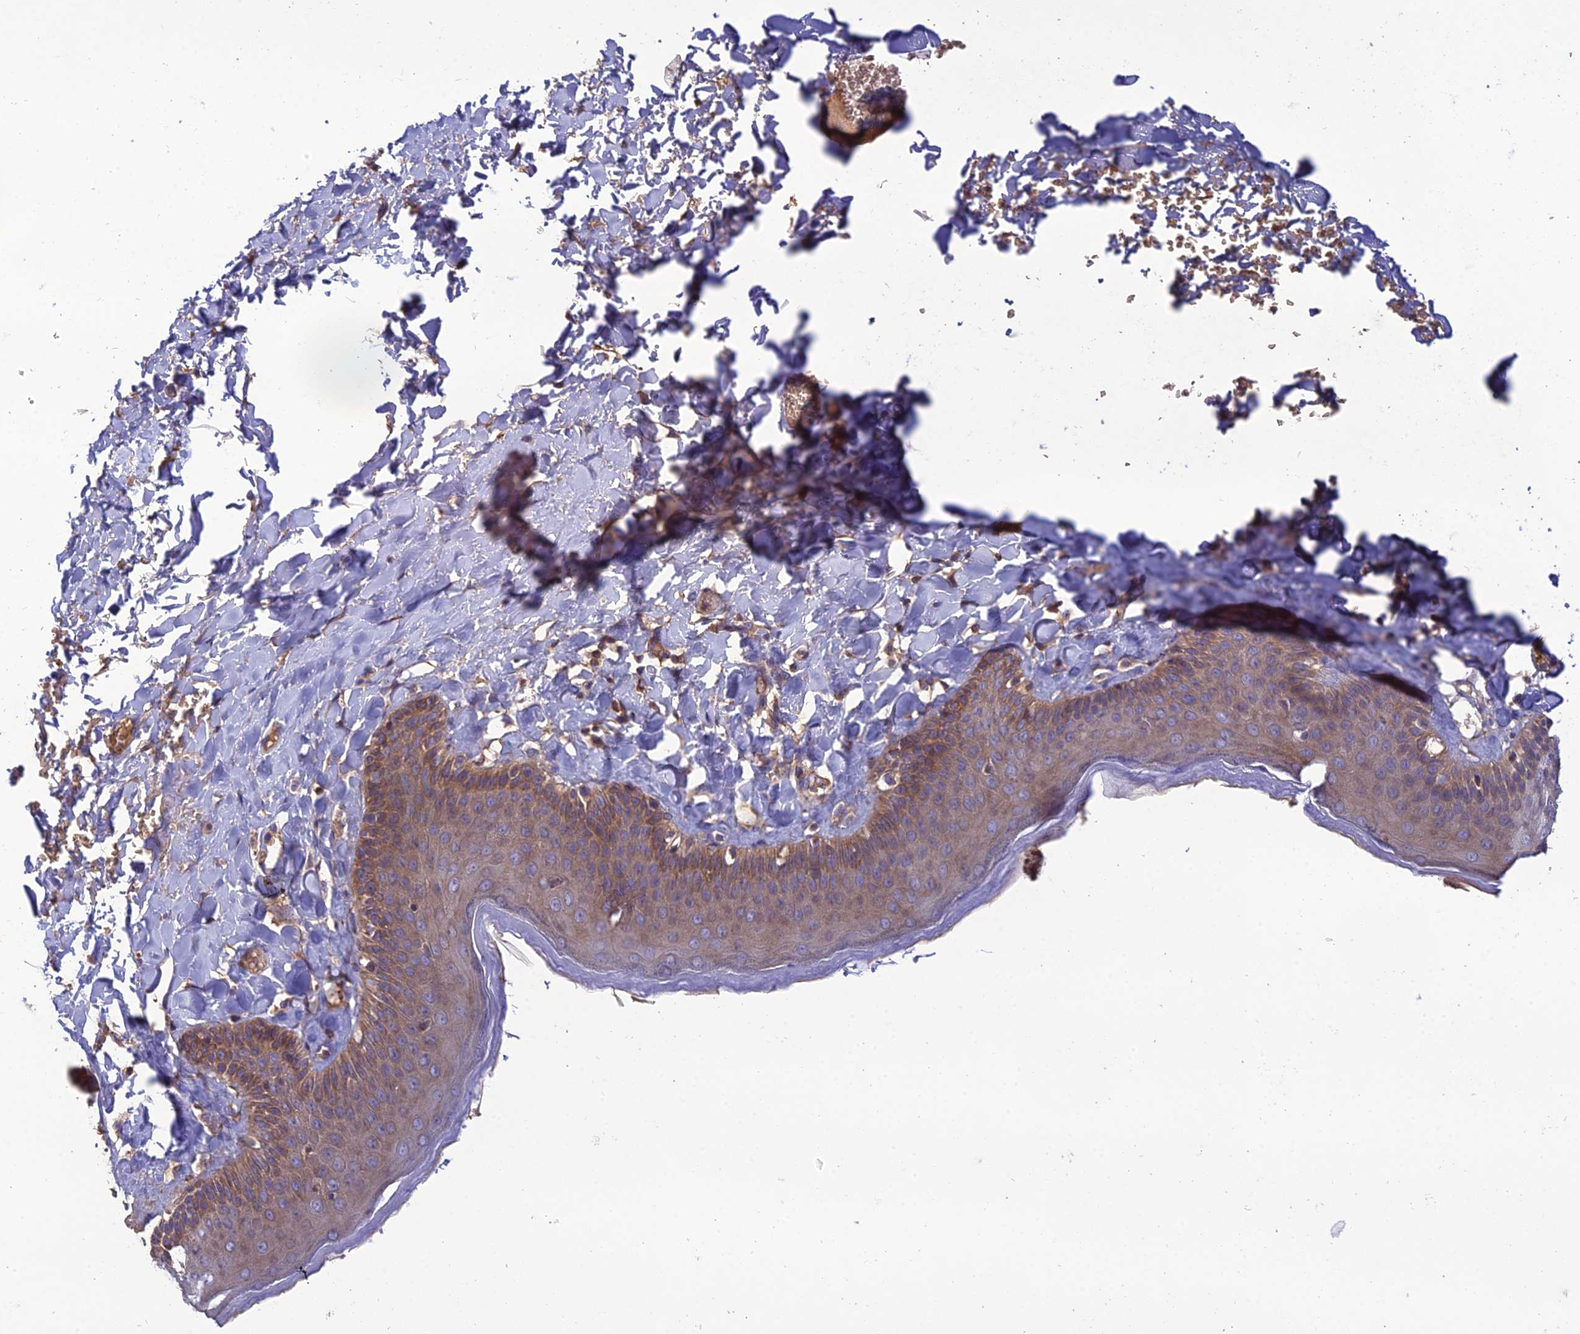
{"staining": {"intensity": "moderate", "quantity": "25%-75%", "location": "cytoplasmic/membranous"}, "tissue": "skin", "cell_type": "Epidermal cells", "image_type": "normal", "snomed": [{"axis": "morphology", "description": "Normal tissue, NOS"}, {"axis": "topography", "description": "Anal"}], "caption": "Immunohistochemistry (DAB (3,3'-diaminobenzidine)) staining of unremarkable skin displays moderate cytoplasmic/membranous protein positivity in about 25%-75% of epidermal cells. (DAB = brown stain, brightfield microscopy at high magnification).", "gene": "GALR2", "patient": {"sex": "male", "age": 69}}